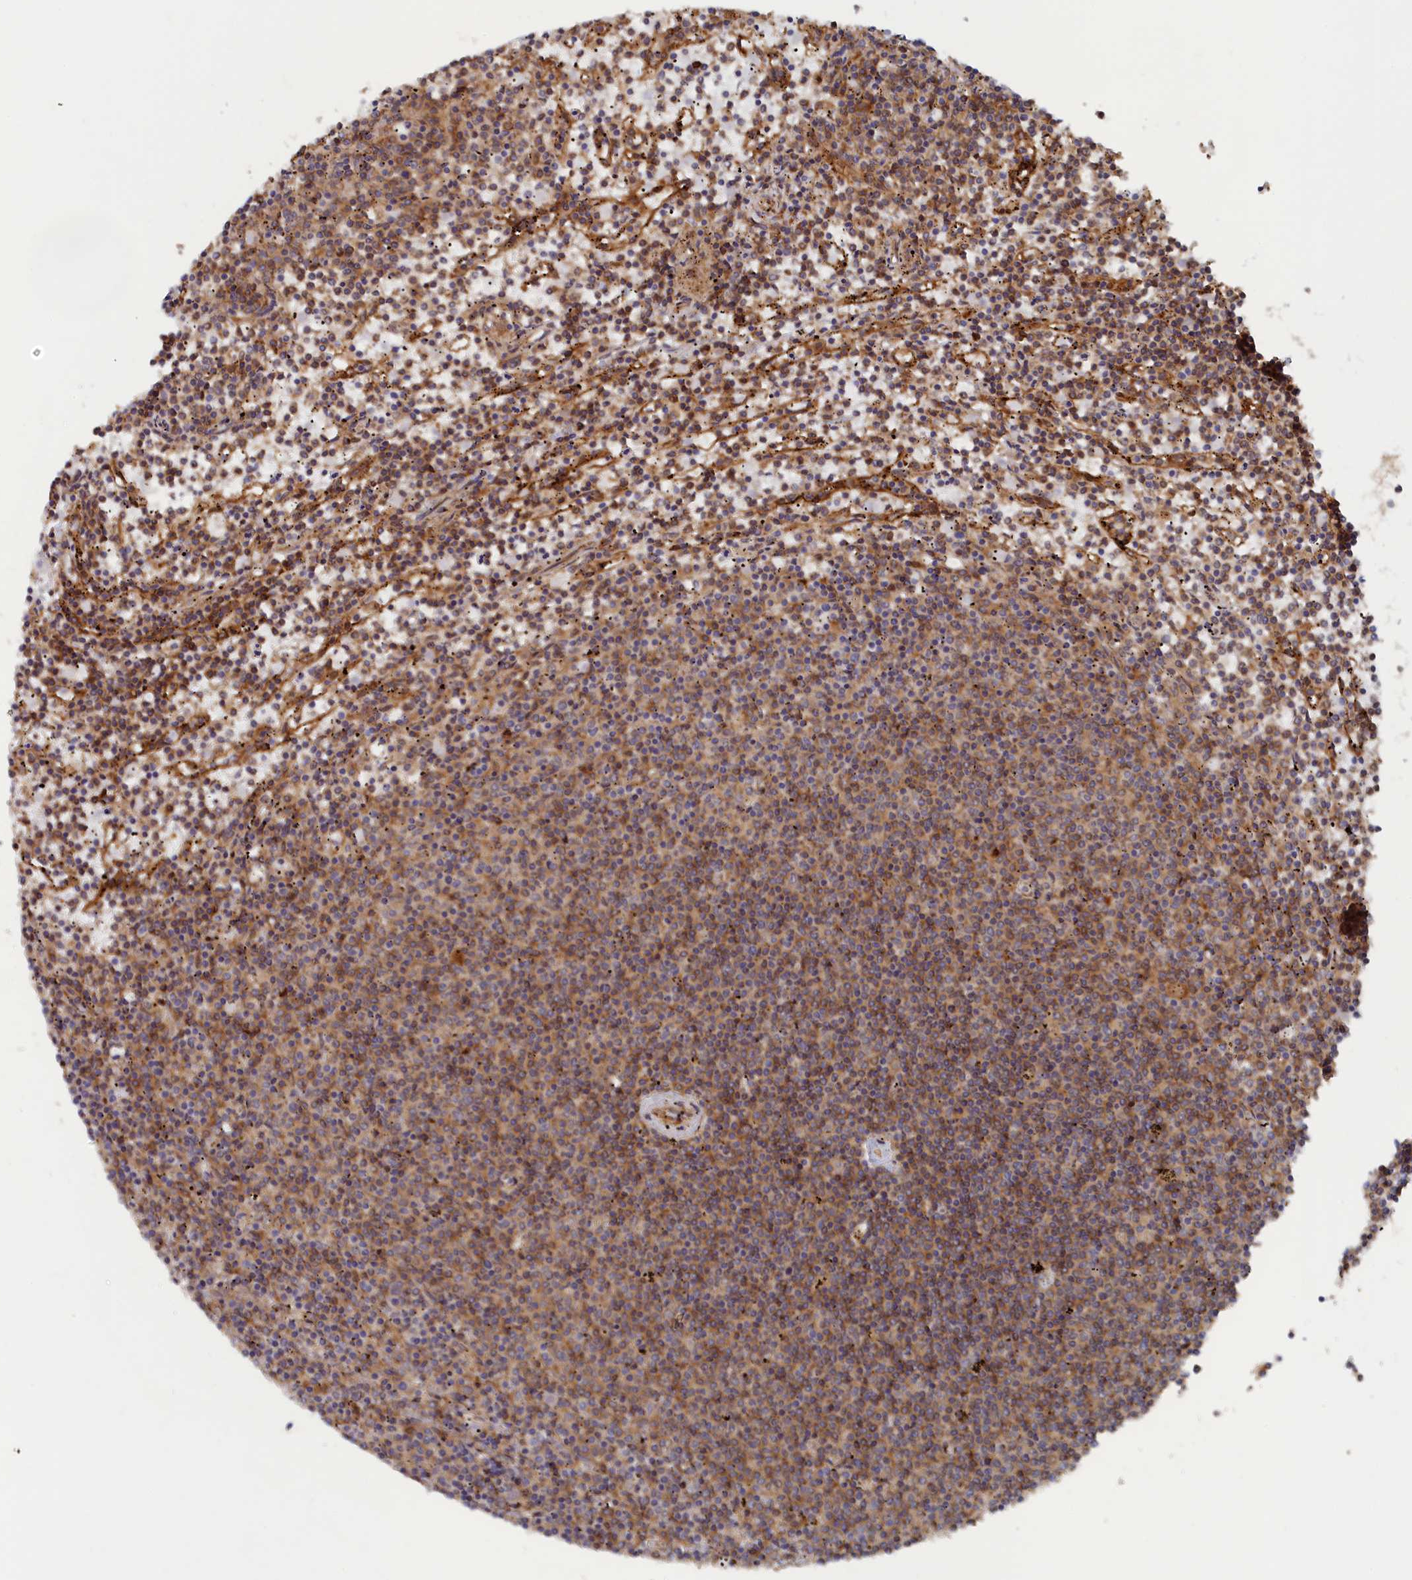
{"staining": {"intensity": "moderate", "quantity": "25%-75%", "location": "cytoplasmic/membranous"}, "tissue": "lymphoma", "cell_type": "Tumor cells", "image_type": "cancer", "snomed": [{"axis": "morphology", "description": "Malignant lymphoma, non-Hodgkin's type, Low grade"}, {"axis": "topography", "description": "Spleen"}], "caption": "High-magnification brightfield microscopy of malignant lymphoma, non-Hodgkin's type (low-grade) stained with DAB (3,3'-diaminobenzidine) (brown) and counterstained with hematoxylin (blue). tumor cells exhibit moderate cytoplasmic/membranous staining is appreciated in approximately25%-75% of cells. Using DAB (3,3'-diaminobenzidine) (brown) and hematoxylin (blue) stains, captured at high magnification using brightfield microscopy.", "gene": "TMEM196", "patient": {"sex": "female", "age": 50}}